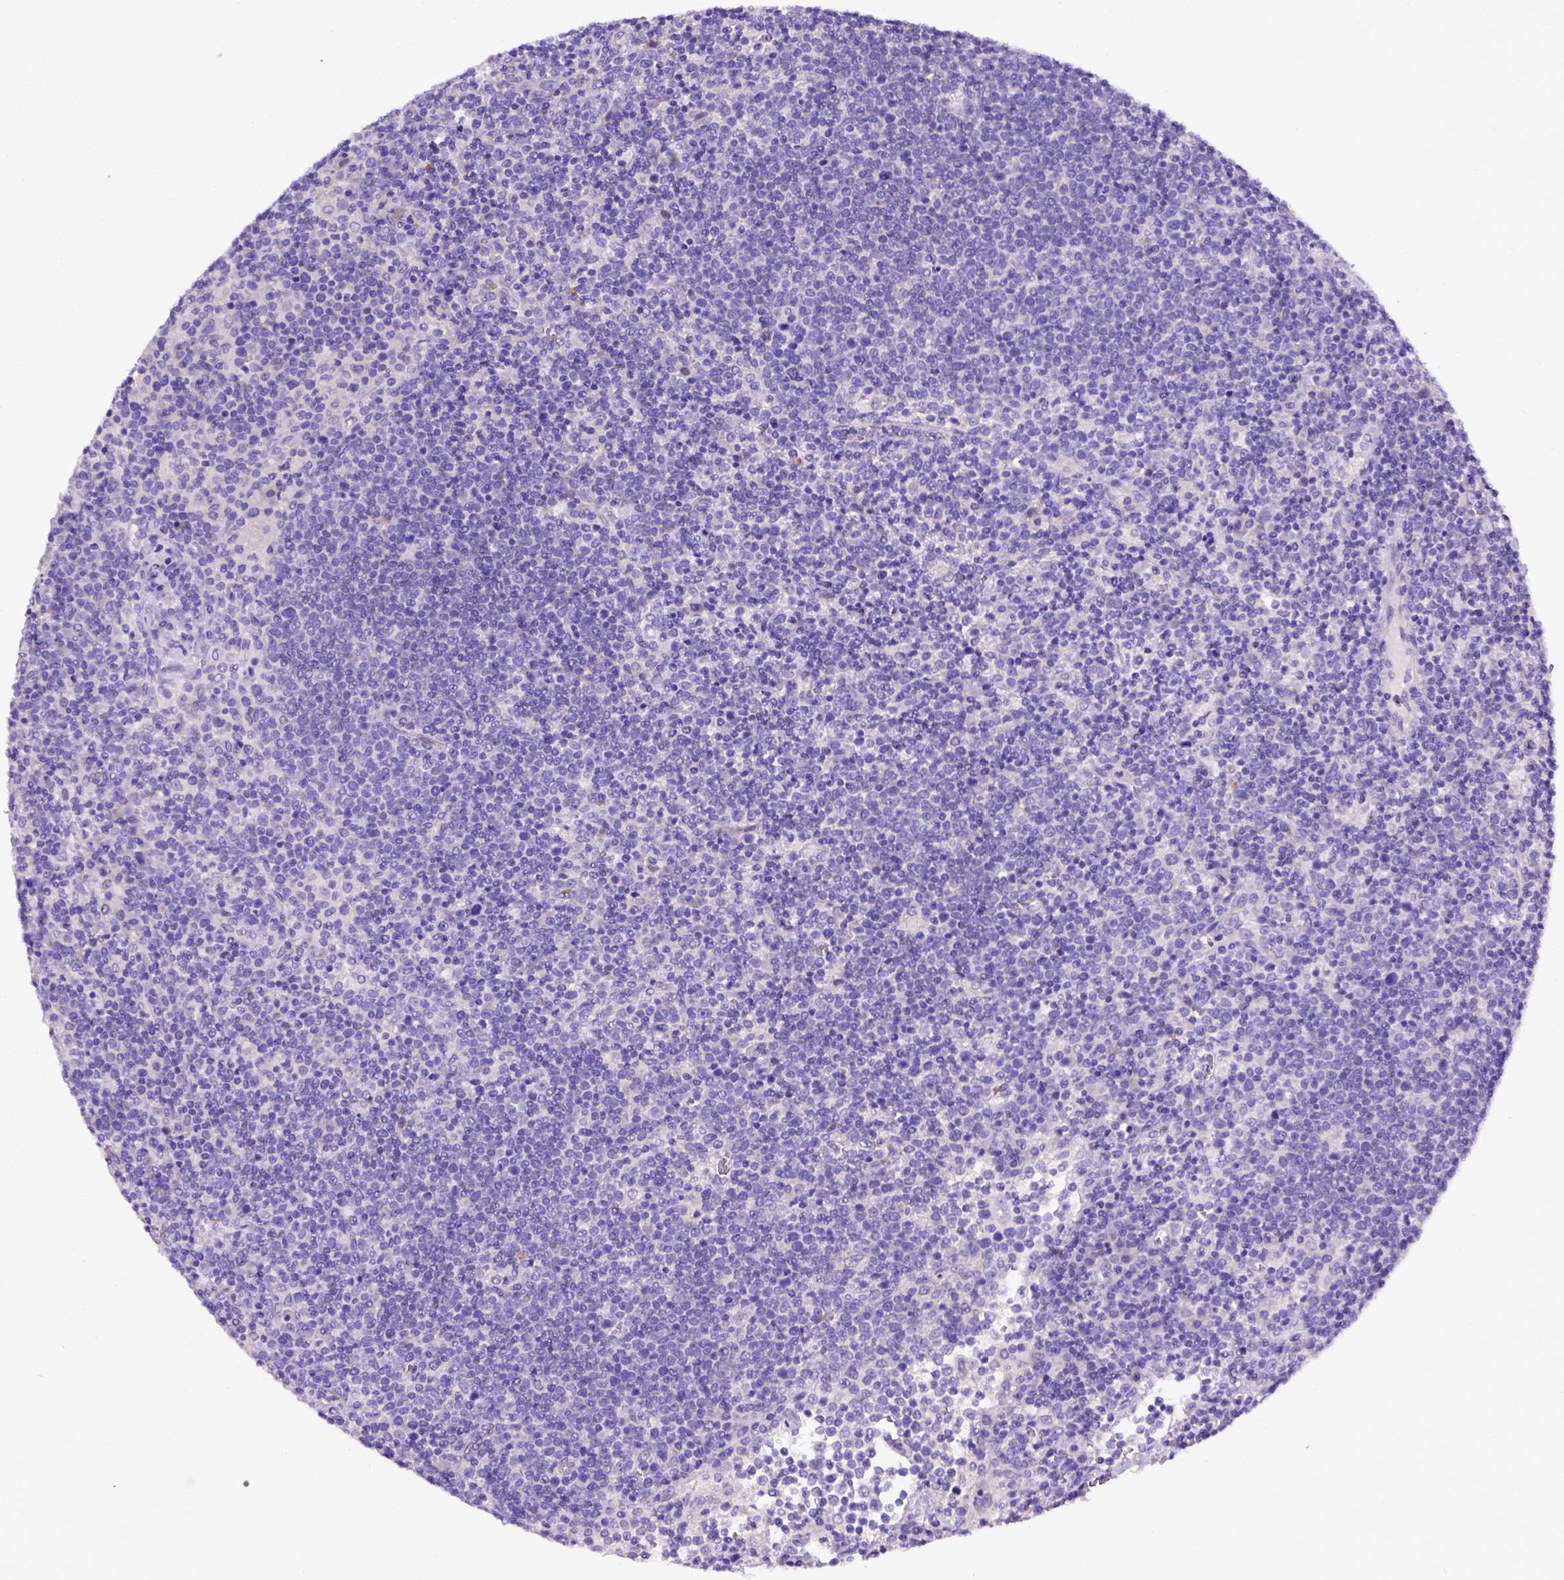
{"staining": {"intensity": "negative", "quantity": "none", "location": "none"}, "tissue": "lymphoma", "cell_type": "Tumor cells", "image_type": "cancer", "snomed": [{"axis": "morphology", "description": "Malignant lymphoma, non-Hodgkin's type, High grade"}, {"axis": "topography", "description": "Lymph node"}], "caption": "Immunohistochemical staining of high-grade malignant lymphoma, non-Hodgkin's type exhibits no significant expression in tumor cells.", "gene": "ADAM12", "patient": {"sex": "male", "age": 61}}